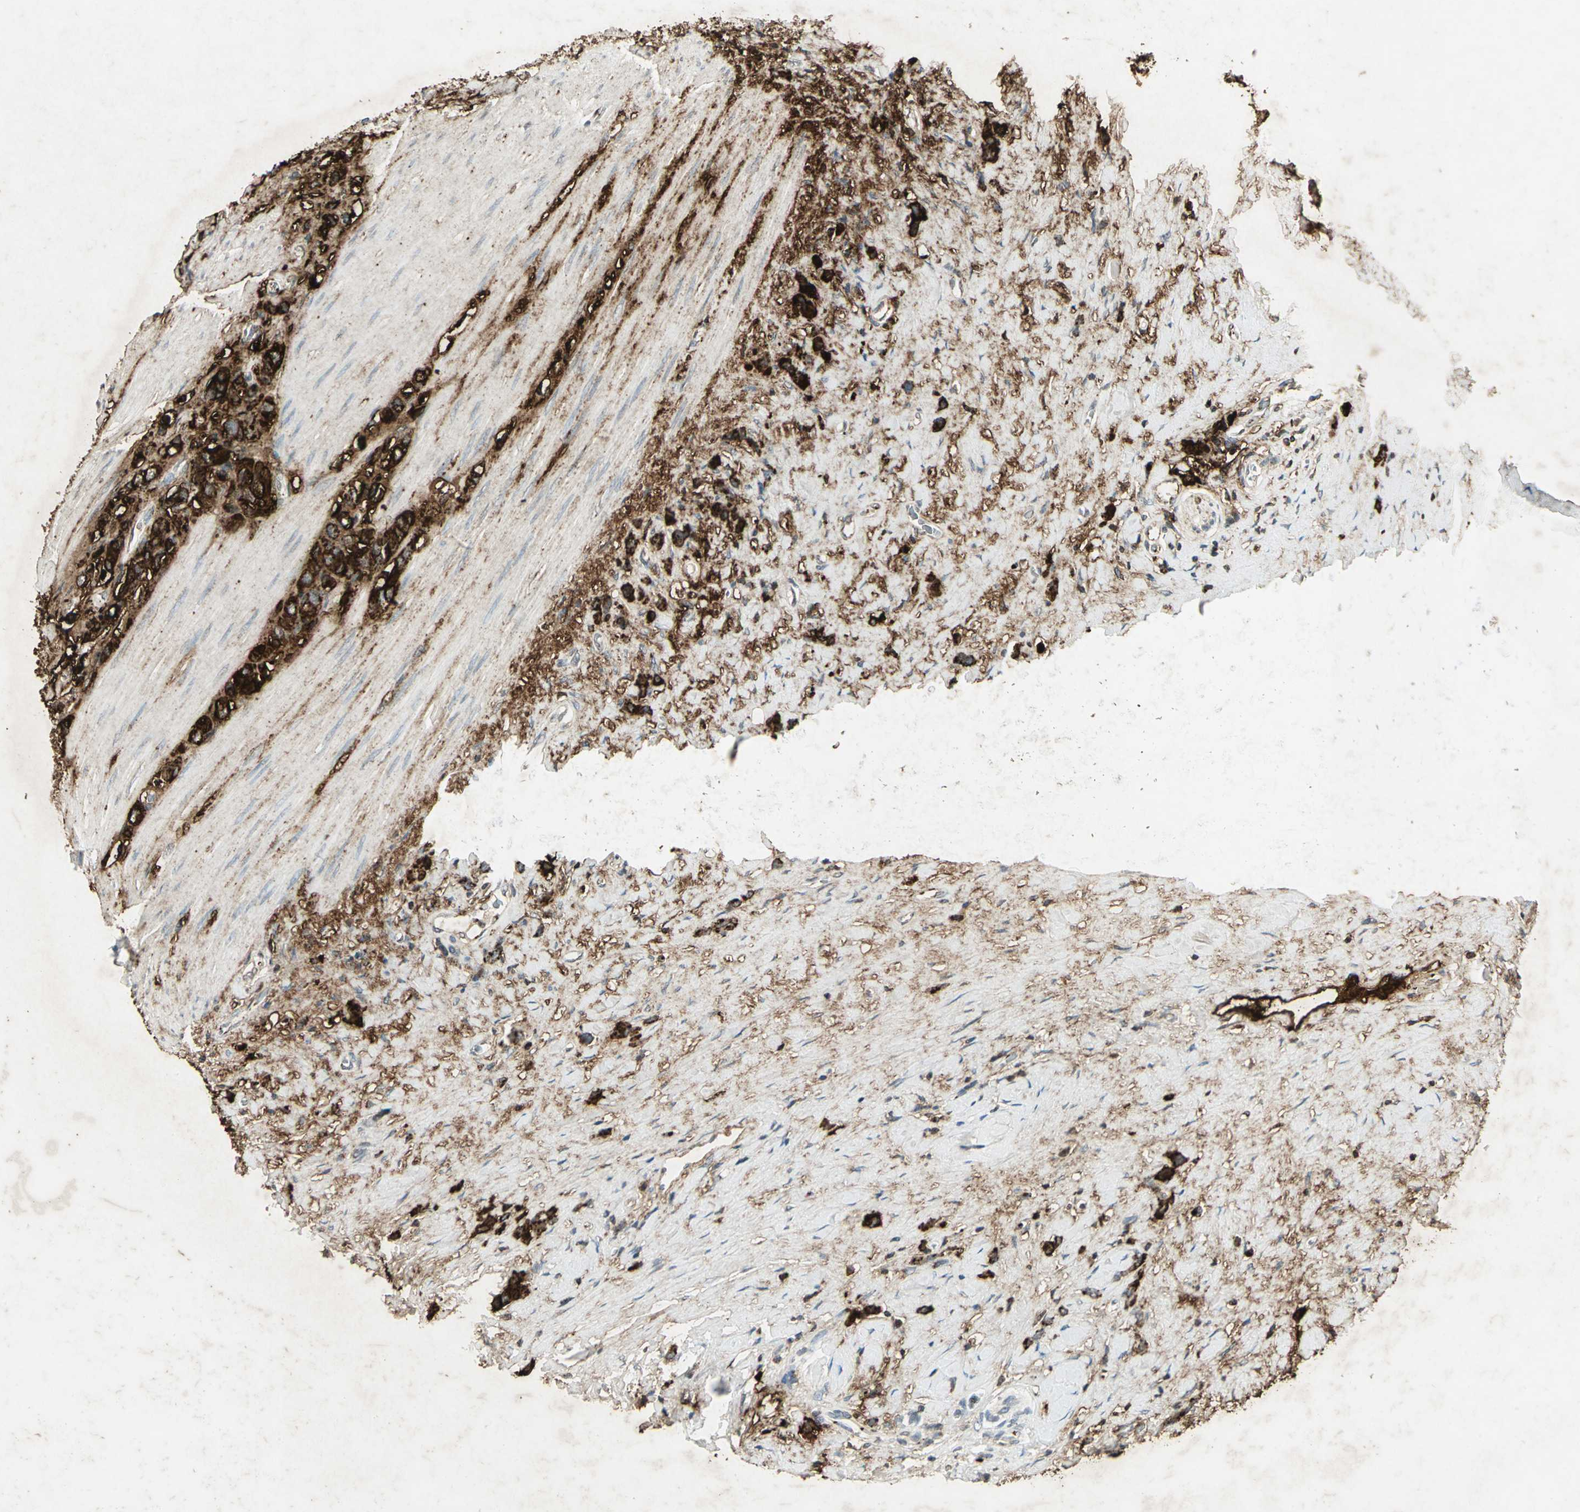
{"staining": {"intensity": "strong", "quantity": ">75%", "location": "cytoplasmic/membranous"}, "tissue": "stomach cancer", "cell_type": "Tumor cells", "image_type": "cancer", "snomed": [{"axis": "morphology", "description": "Normal tissue, NOS"}, {"axis": "morphology", "description": "Adenocarcinoma, NOS"}, {"axis": "morphology", "description": "Adenocarcinoma, High grade"}, {"axis": "topography", "description": "Stomach, upper"}, {"axis": "topography", "description": "Stomach"}], "caption": "Human high-grade adenocarcinoma (stomach) stained with a protein marker reveals strong staining in tumor cells.", "gene": "CAMK2B", "patient": {"sex": "female", "age": 65}}